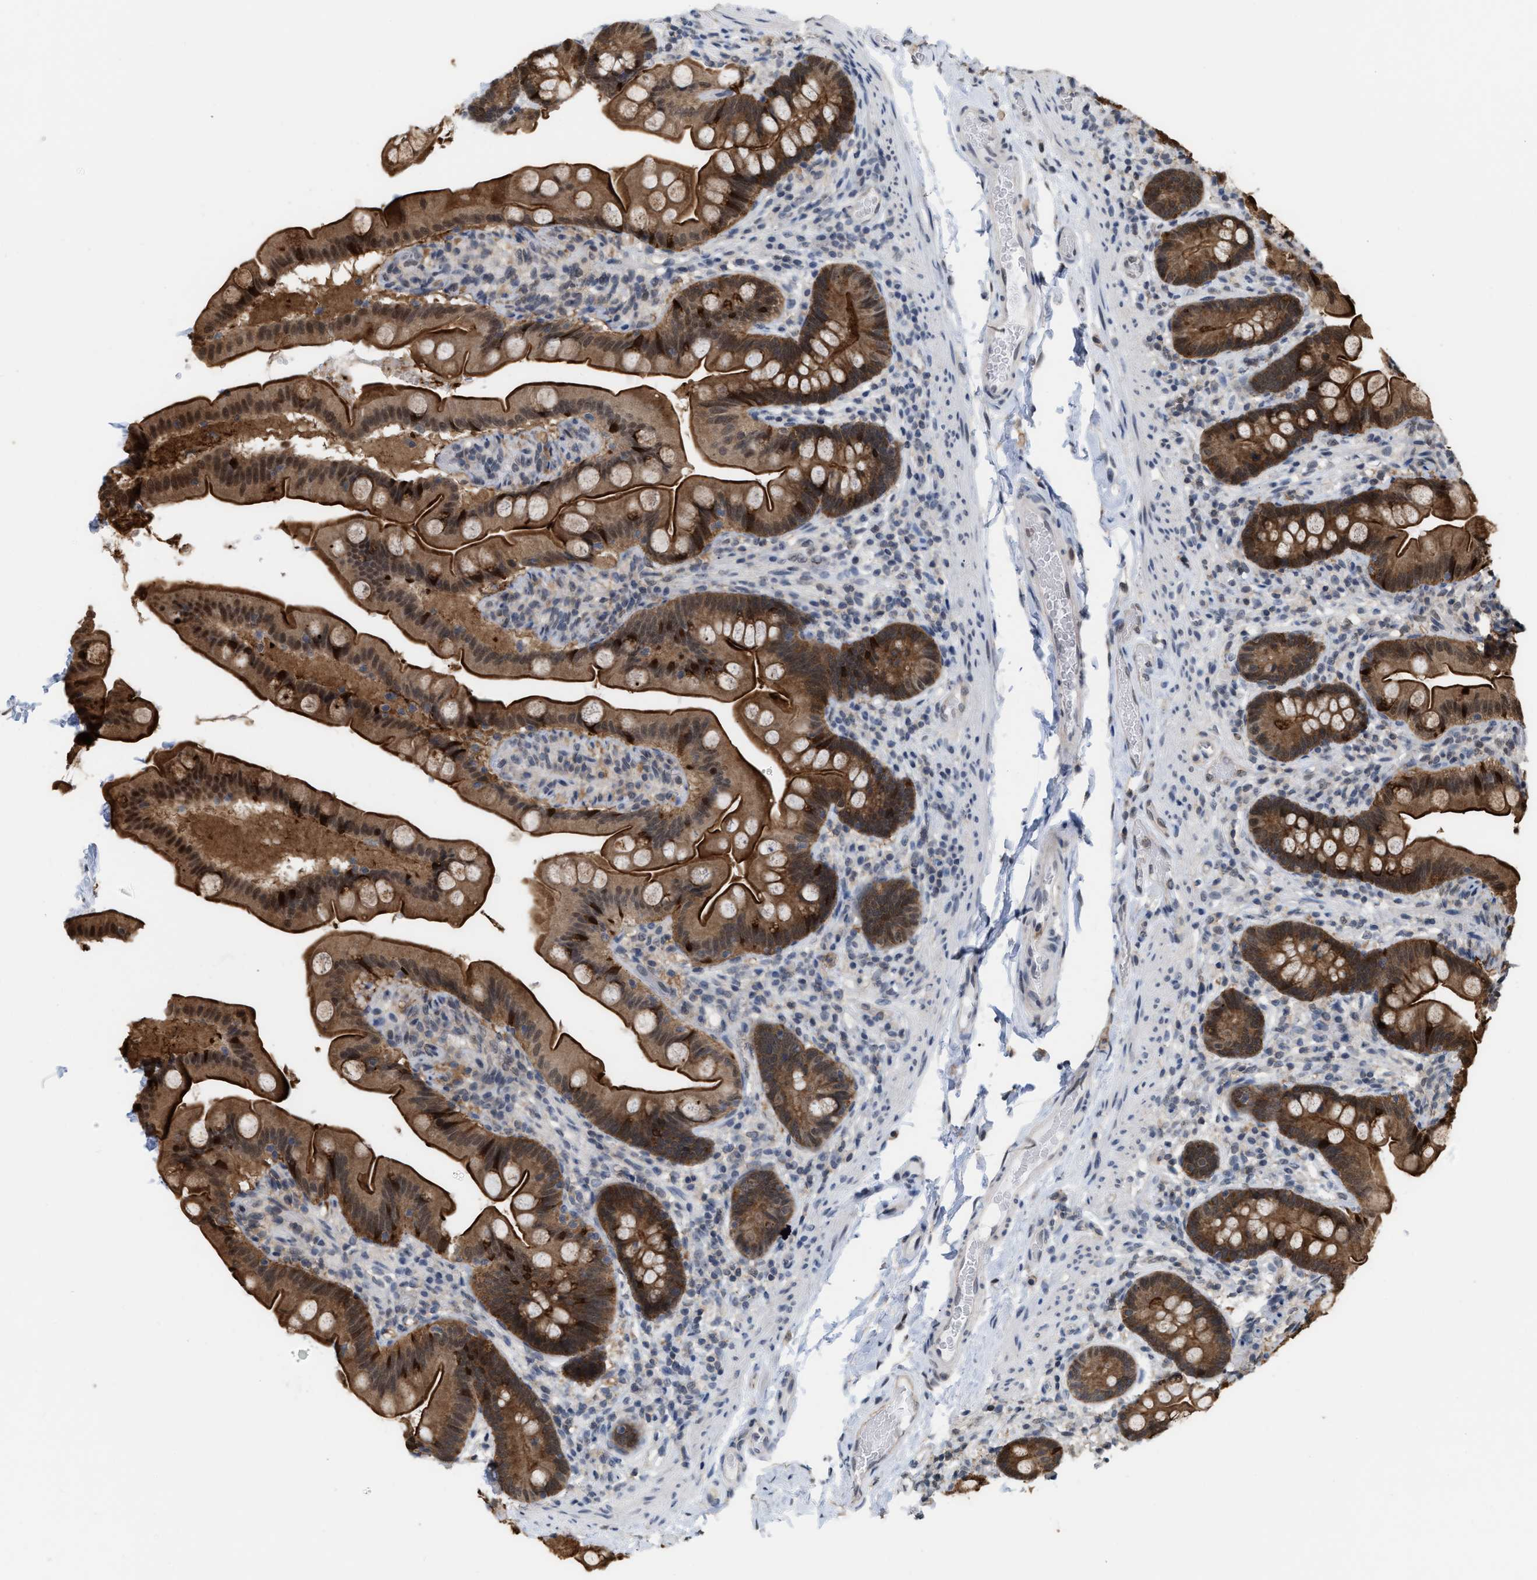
{"staining": {"intensity": "strong", "quantity": ">75%", "location": "cytoplasmic/membranous,nuclear"}, "tissue": "small intestine", "cell_type": "Glandular cells", "image_type": "normal", "snomed": [{"axis": "morphology", "description": "Normal tissue, NOS"}, {"axis": "topography", "description": "Small intestine"}], "caption": "Glandular cells exhibit strong cytoplasmic/membranous,nuclear expression in about >75% of cells in unremarkable small intestine.", "gene": "BAIAP2L1", "patient": {"sex": "female", "age": 56}}